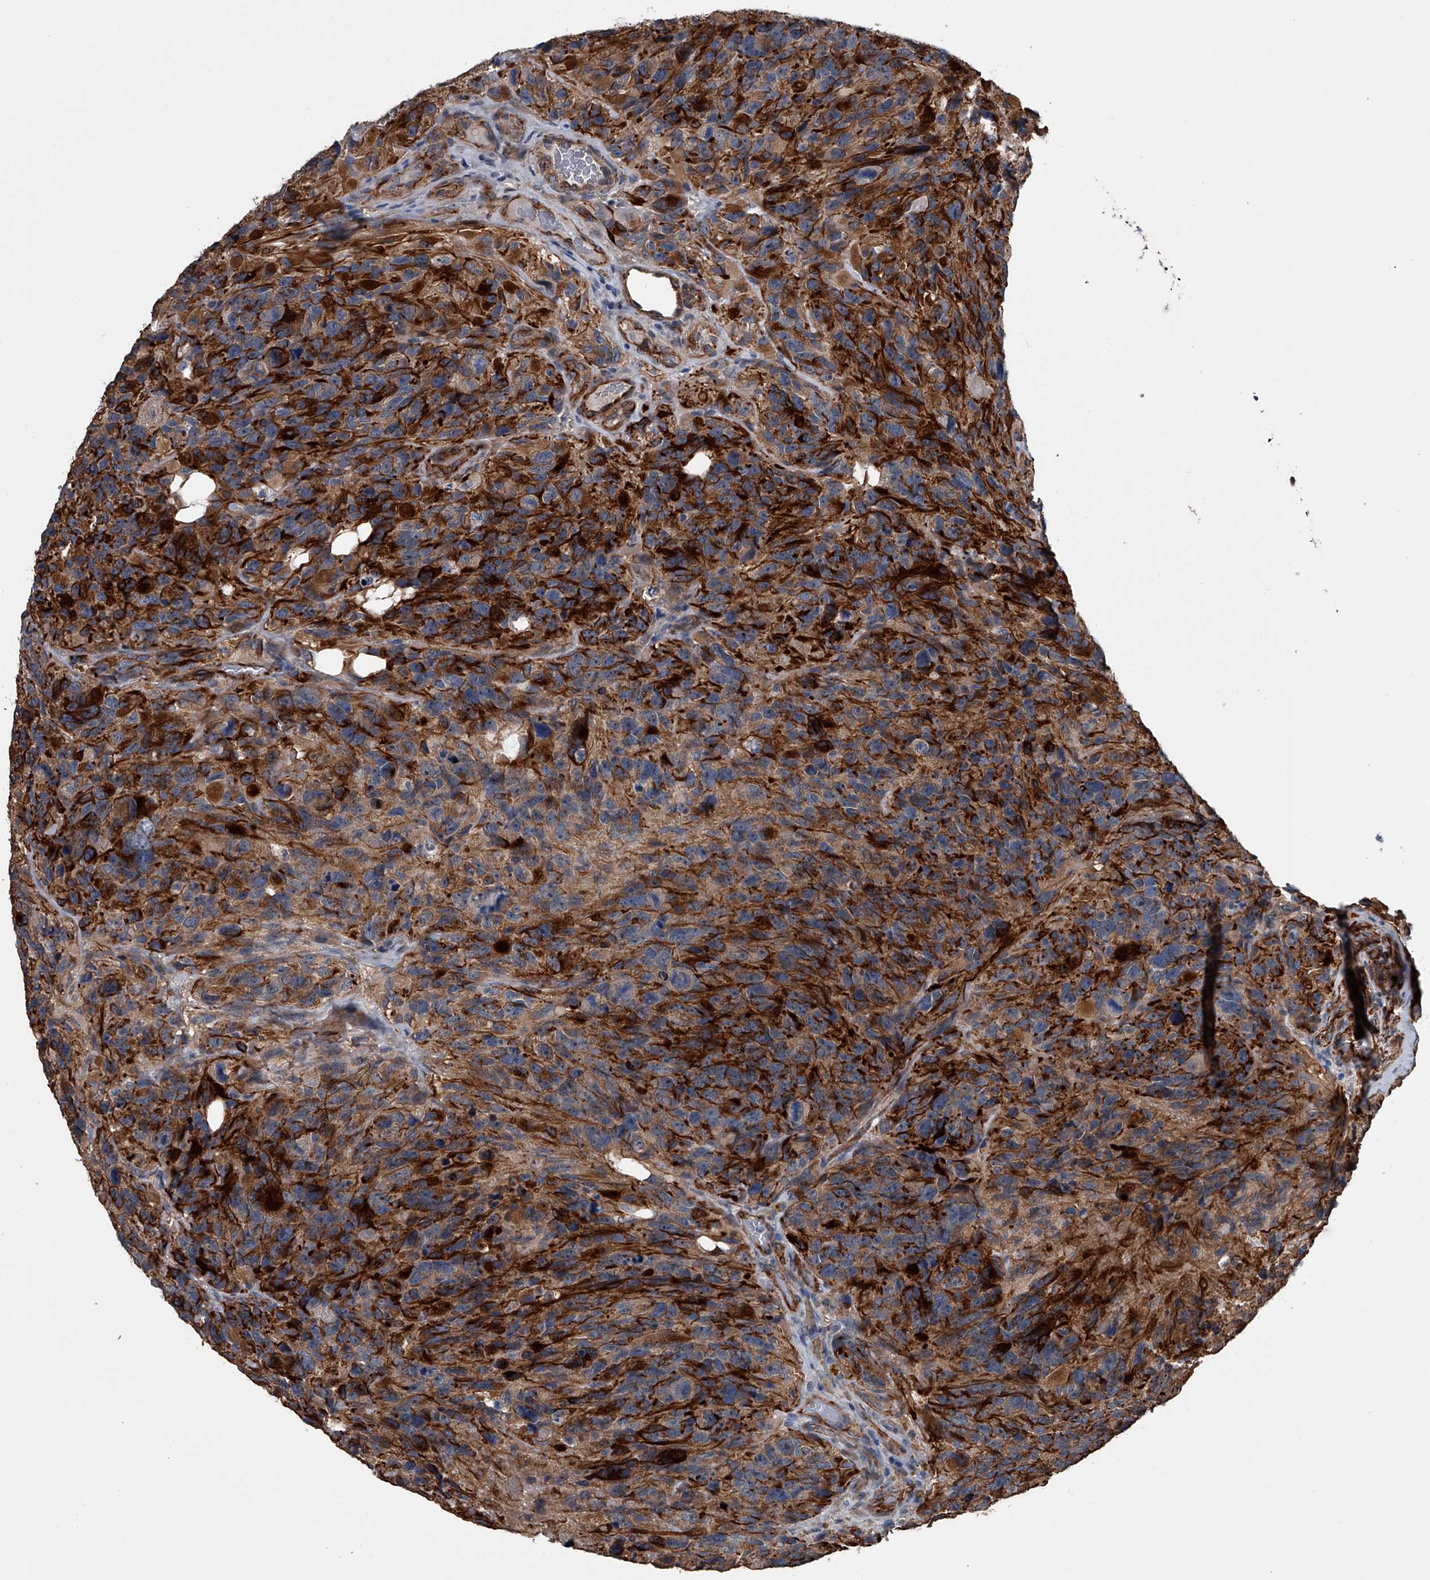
{"staining": {"intensity": "strong", "quantity": "<25%", "location": "cytoplasmic/membranous"}, "tissue": "glioma", "cell_type": "Tumor cells", "image_type": "cancer", "snomed": [{"axis": "morphology", "description": "Glioma, malignant, High grade"}, {"axis": "topography", "description": "Brain"}], "caption": "Immunohistochemical staining of malignant high-grade glioma demonstrates medium levels of strong cytoplasmic/membranous protein staining in approximately <25% of tumor cells.", "gene": "LDLRAD2", "patient": {"sex": "male", "age": 69}}